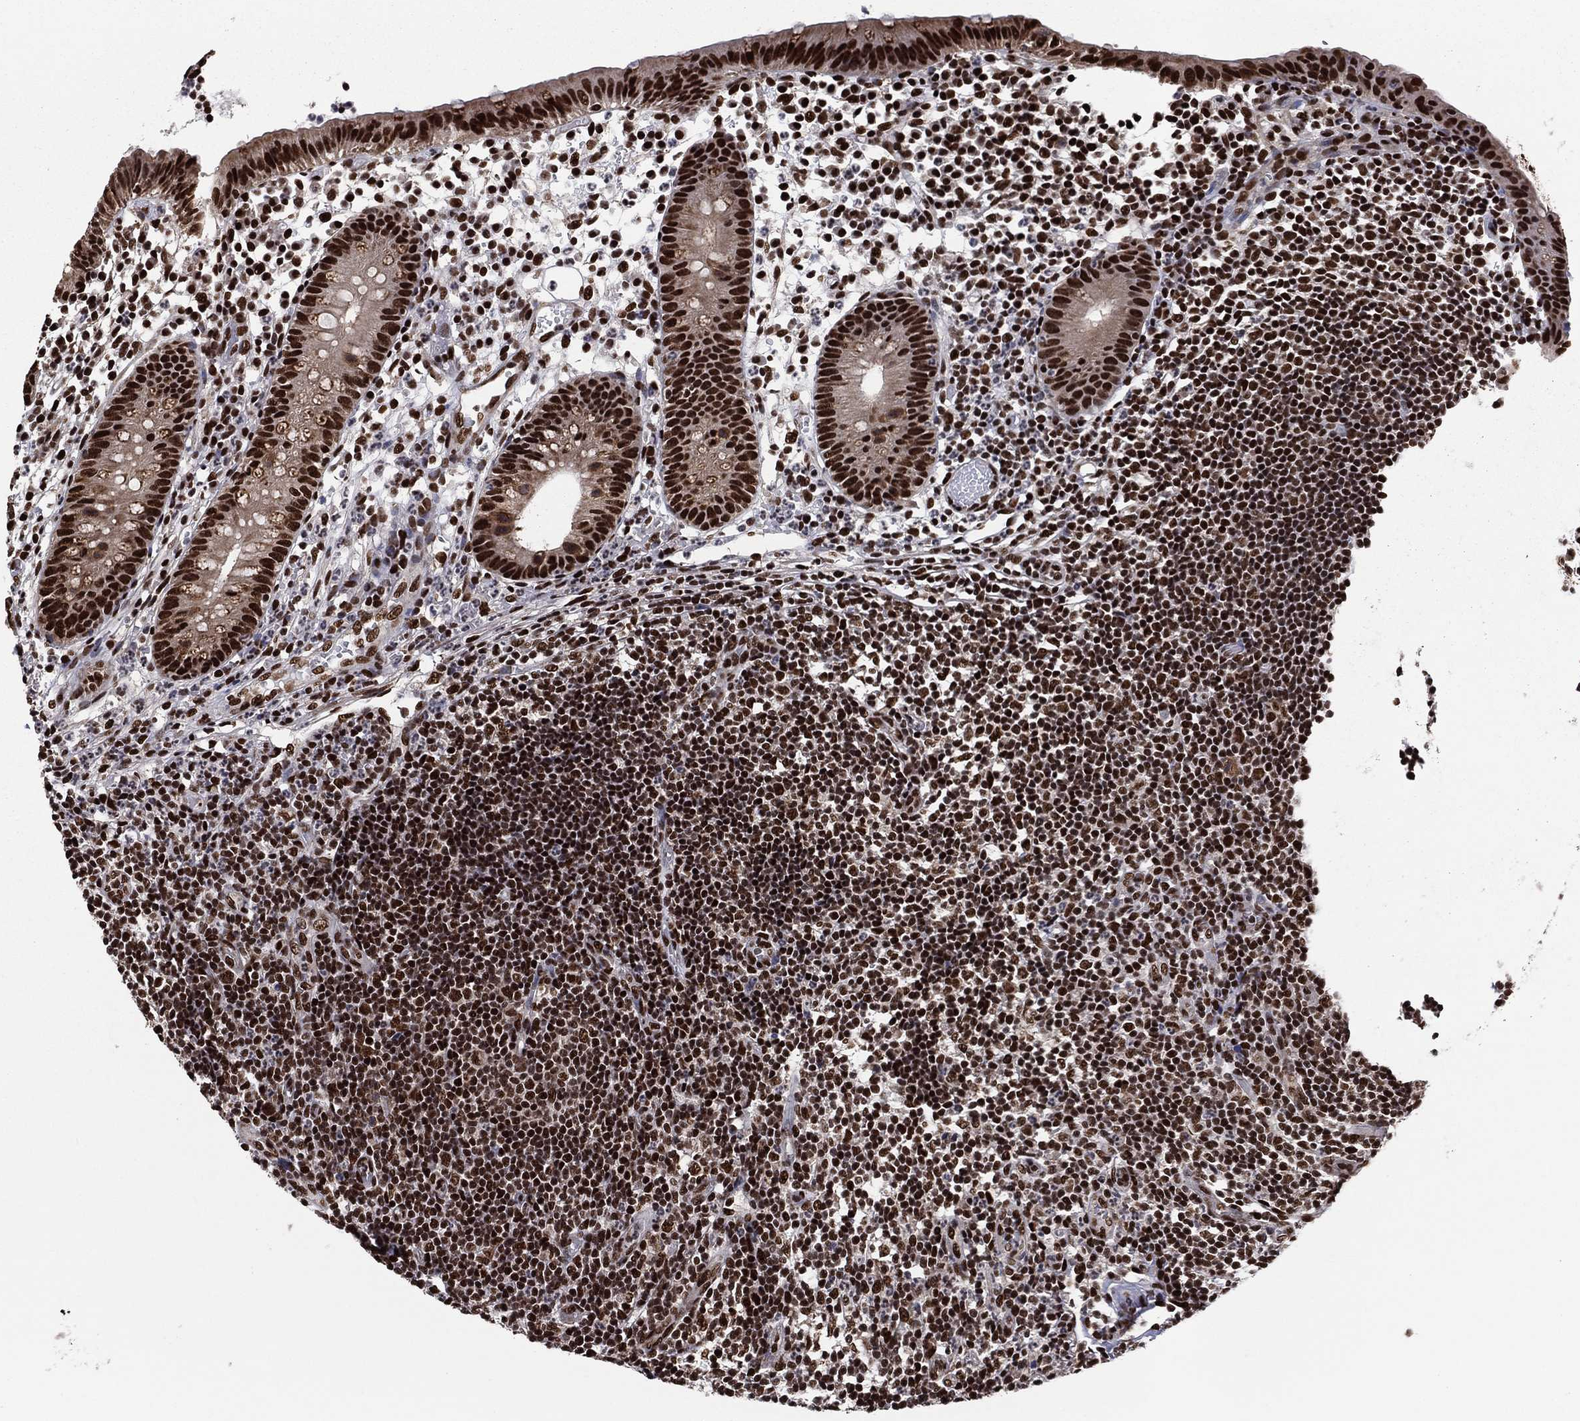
{"staining": {"intensity": "strong", "quantity": ">75%", "location": "nuclear"}, "tissue": "appendix", "cell_type": "Glandular cells", "image_type": "normal", "snomed": [{"axis": "morphology", "description": "Normal tissue, NOS"}, {"axis": "topography", "description": "Appendix"}], "caption": "A photomicrograph of appendix stained for a protein demonstrates strong nuclear brown staining in glandular cells. The protein is stained brown, and the nuclei are stained in blue (DAB (3,3'-diaminobenzidine) IHC with brightfield microscopy, high magnification).", "gene": "TP53BP1", "patient": {"sex": "female", "age": 40}}